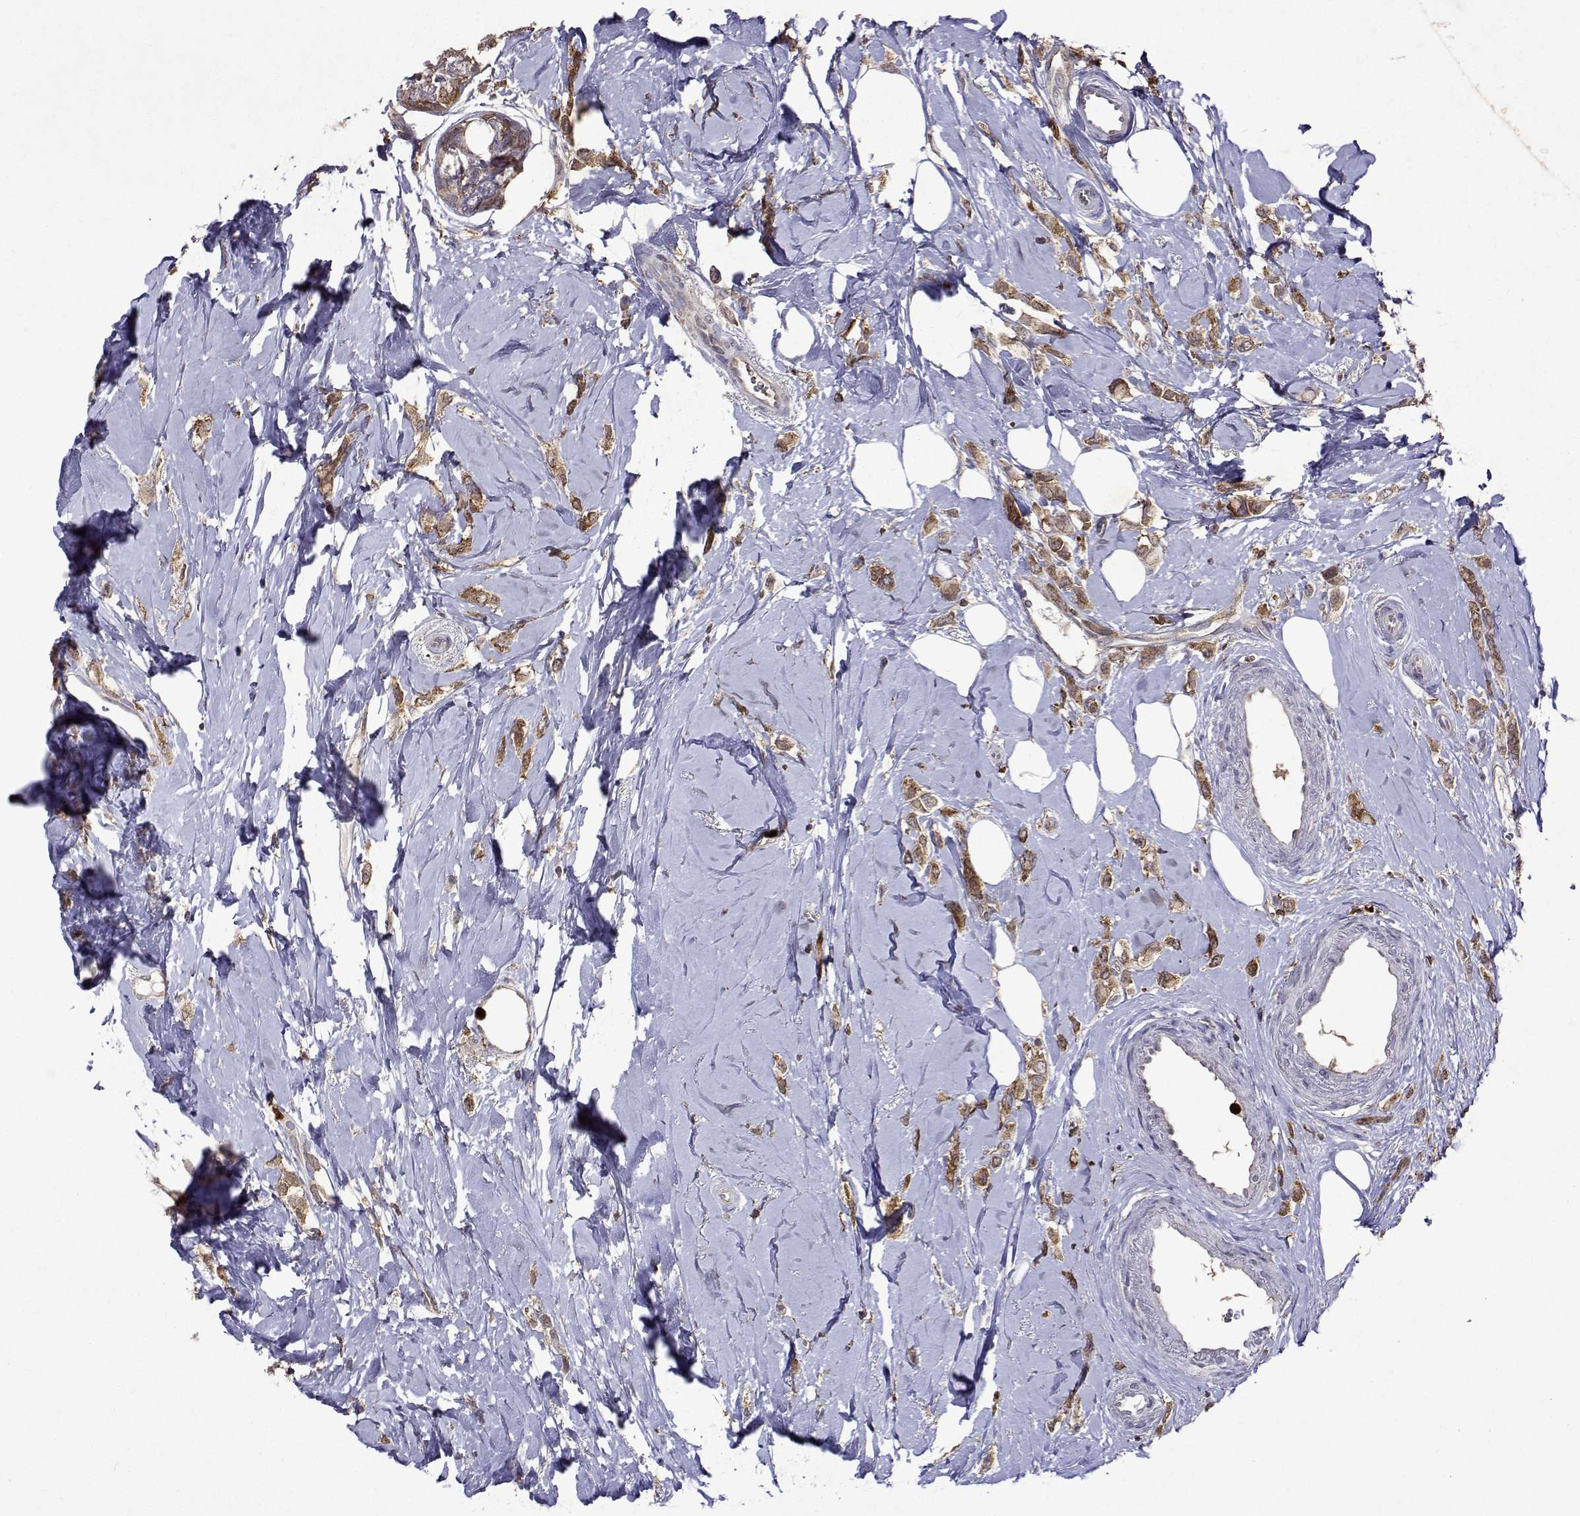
{"staining": {"intensity": "moderate", "quantity": ">75%", "location": "cytoplasmic/membranous"}, "tissue": "breast cancer", "cell_type": "Tumor cells", "image_type": "cancer", "snomed": [{"axis": "morphology", "description": "Lobular carcinoma"}, {"axis": "topography", "description": "Breast"}], "caption": "Human lobular carcinoma (breast) stained with a protein marker reveals moderate staining in tumor cells.", "gene": "APAF1", "patient": {"sex": "female", "age": 66}}